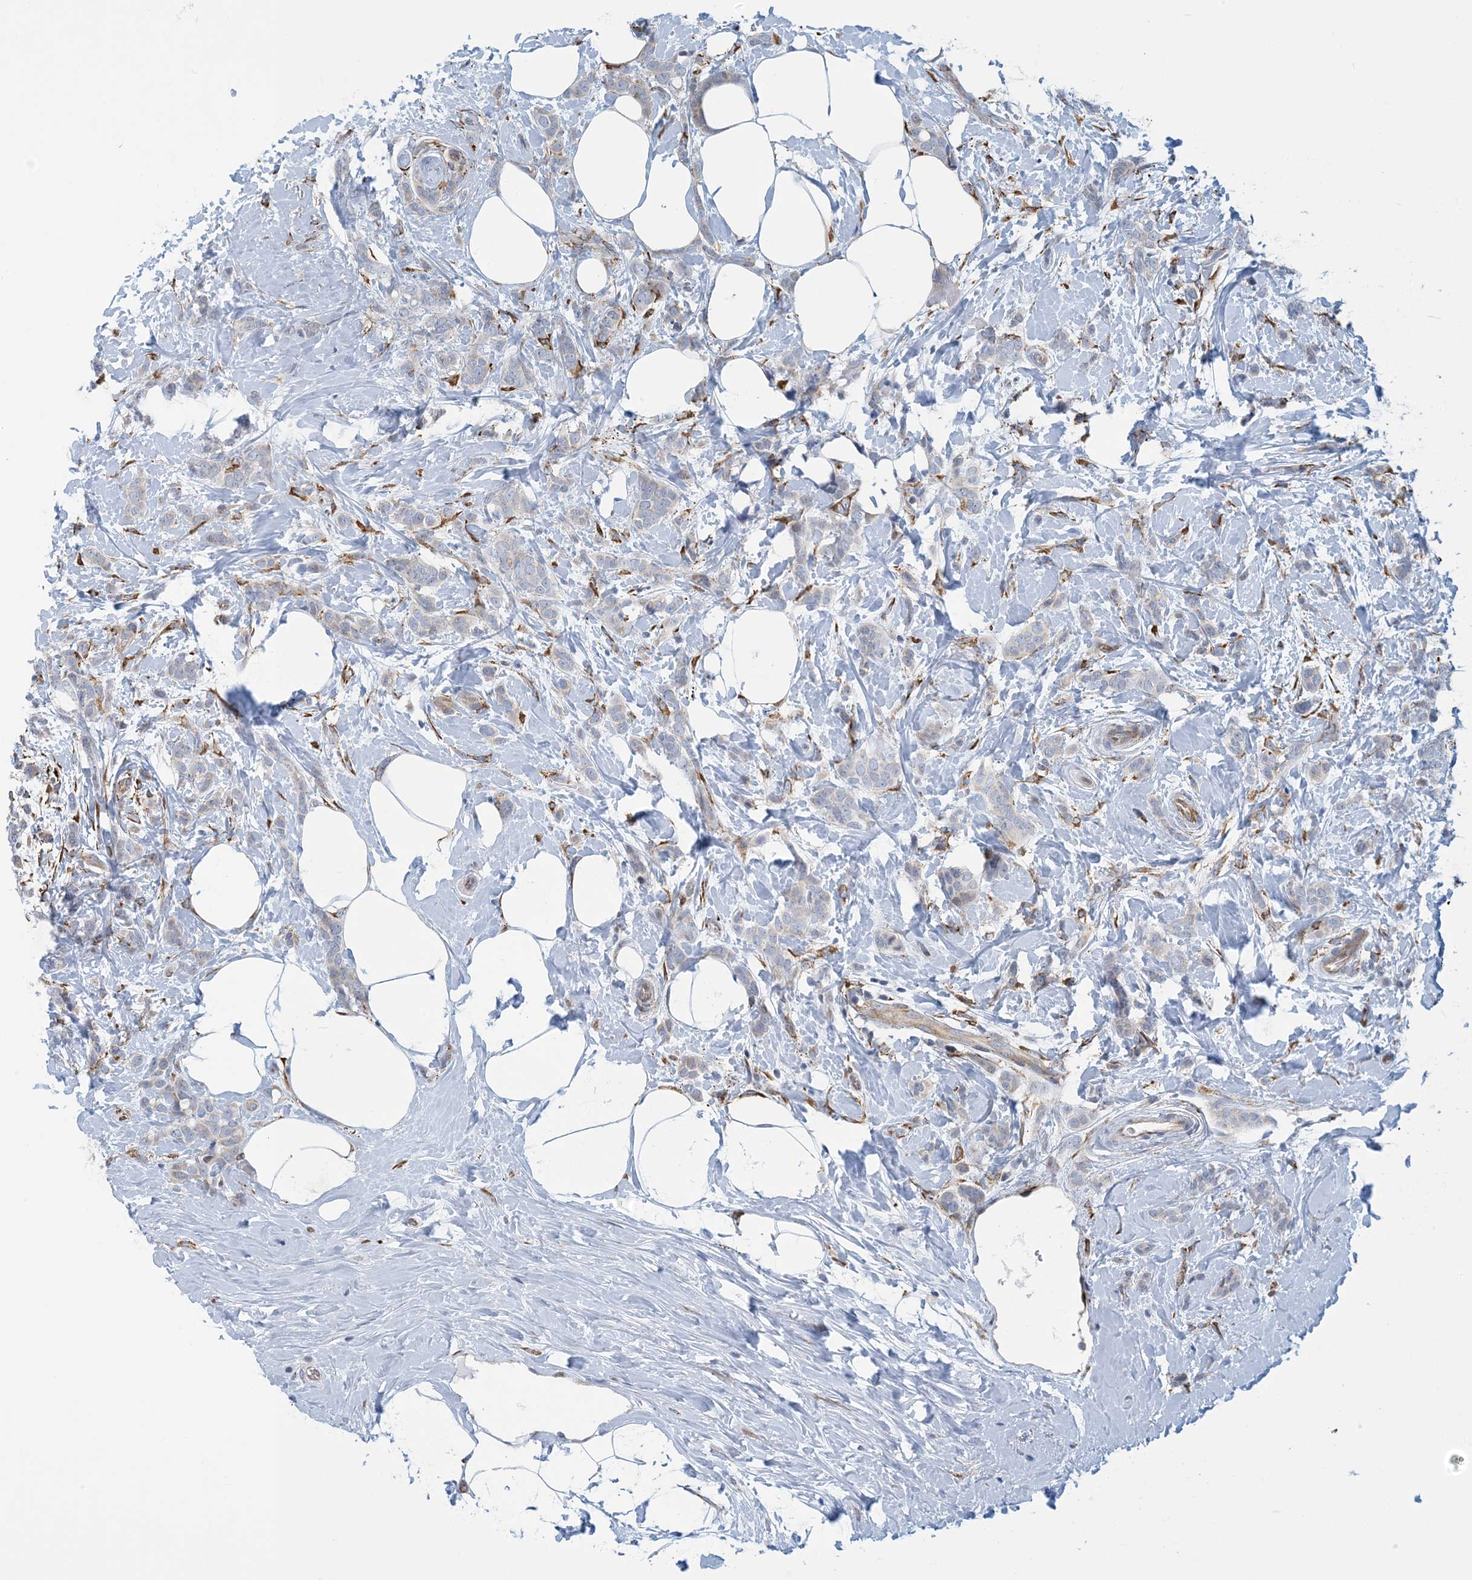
{"staining": {"intensity": "weak", "quantity": "<25%", "location": "cytoplasmic/membranous"}, "tissue": "breast cancer", "cell_type": "Tumor cells", "image_type": "cancer", "snomed": [{"axis": "morphology", "description": "Lobular carcinoma, in situ"}, {"axis": "morphology", "description": "Lobular carcinoma"}, {"axis": "topography", "description": "Breast"}], "caption": "Immunohistochemistry (IHC) histopathology image of neoplastic tissue: breast cancer (lobular carcinoma in situ) stained with DAB reveals no significant protein positivity in tumor cells.", "gene": "CCDC14", "patient": {"sex": "female", "age": 41}}